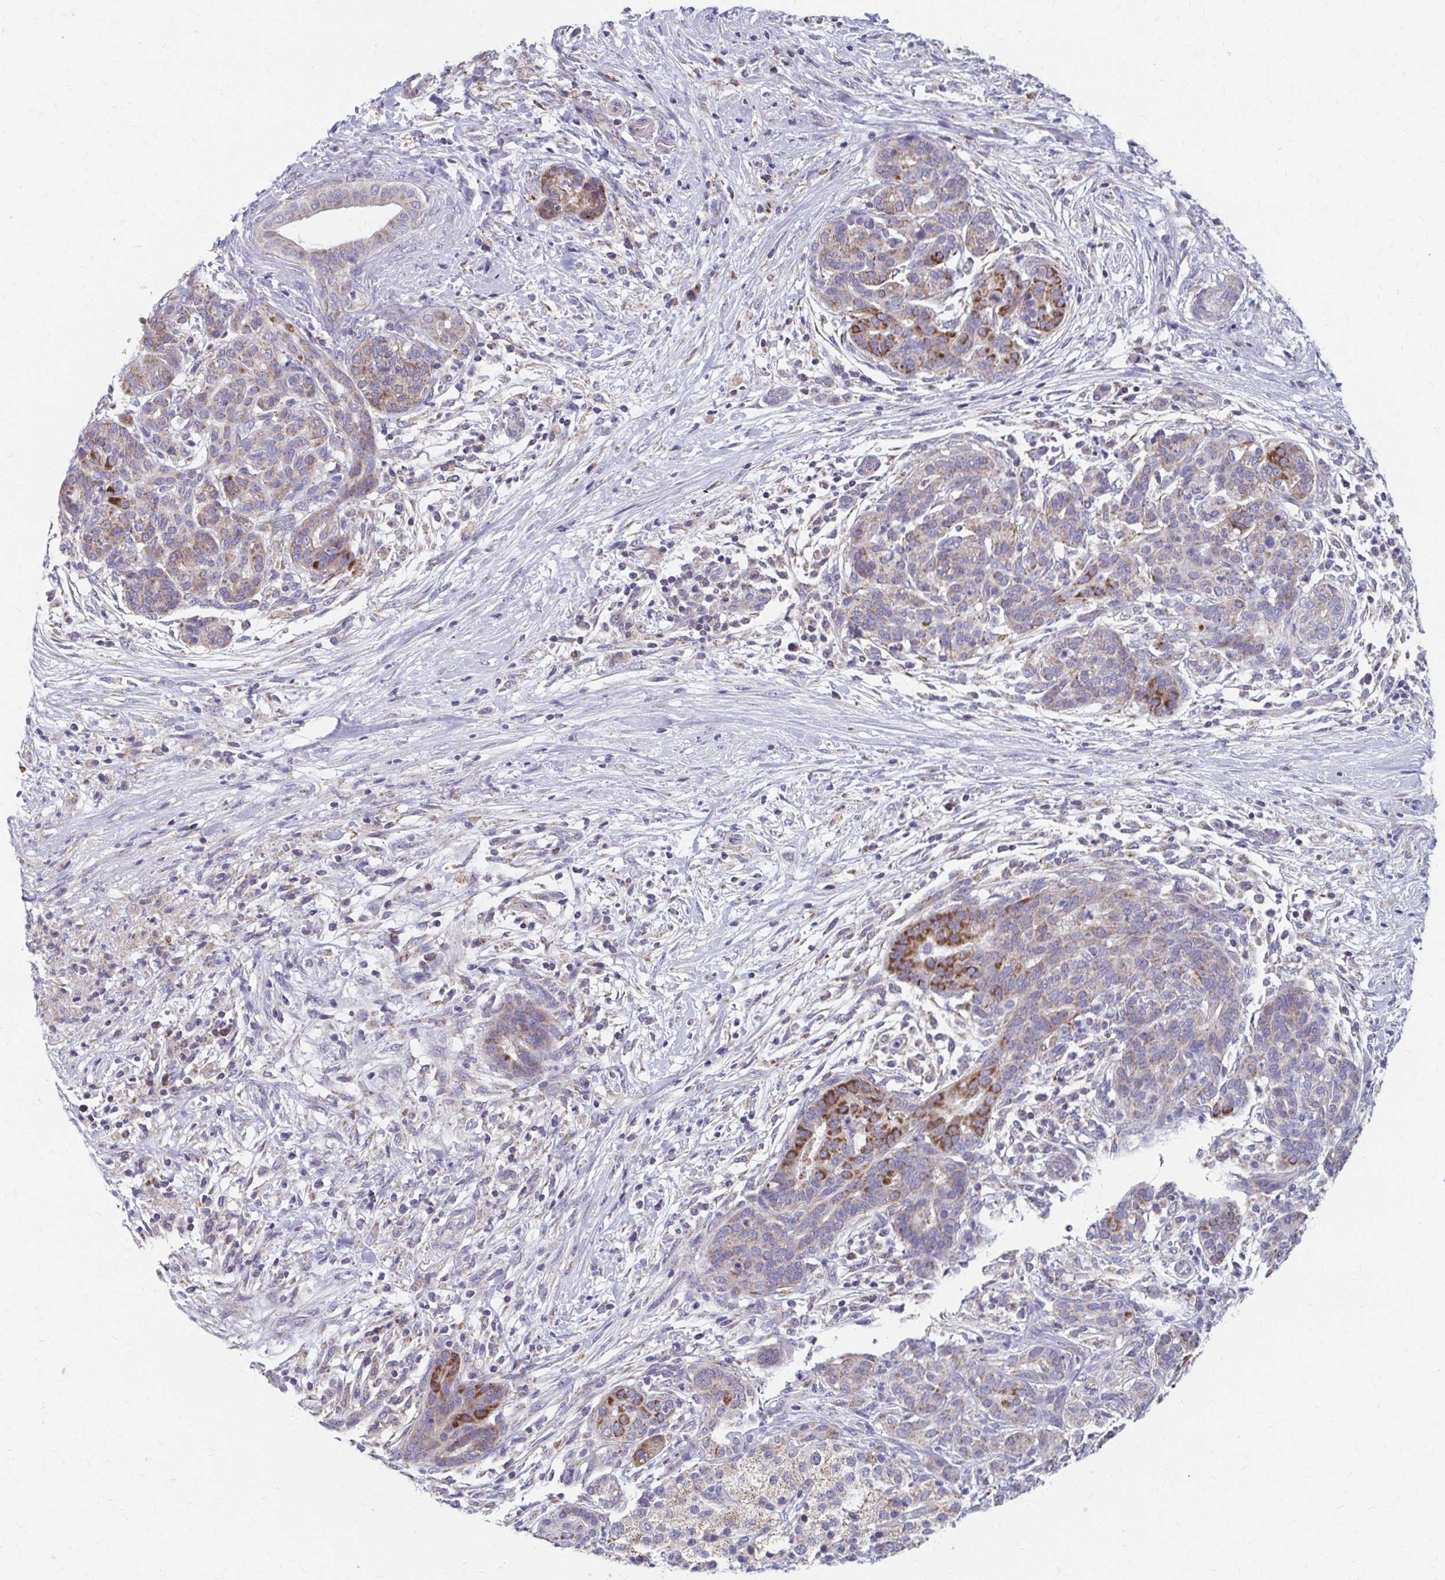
{"staining": {"intensity": "moderate", "quantity": "<25%", "location": "cytoplasmic/membranous"}, "tissue": "pancreatic cancer", "cell_type": "Tumor cells", "image_type": "cancer", "snomed": [{"axis": "morphology", "description": "Adenocarcinoma, NOS"}, {"axis": "topography", "description": "Pancreas"}], "caption": "Tumor cells exhibit moderate cytoplasmic/membranous staining in approximately <25% of cells in adenocarcinoma (pancreatic).", "gene": "RCC1L", "patient": {"sex": "male", "age": 44}}